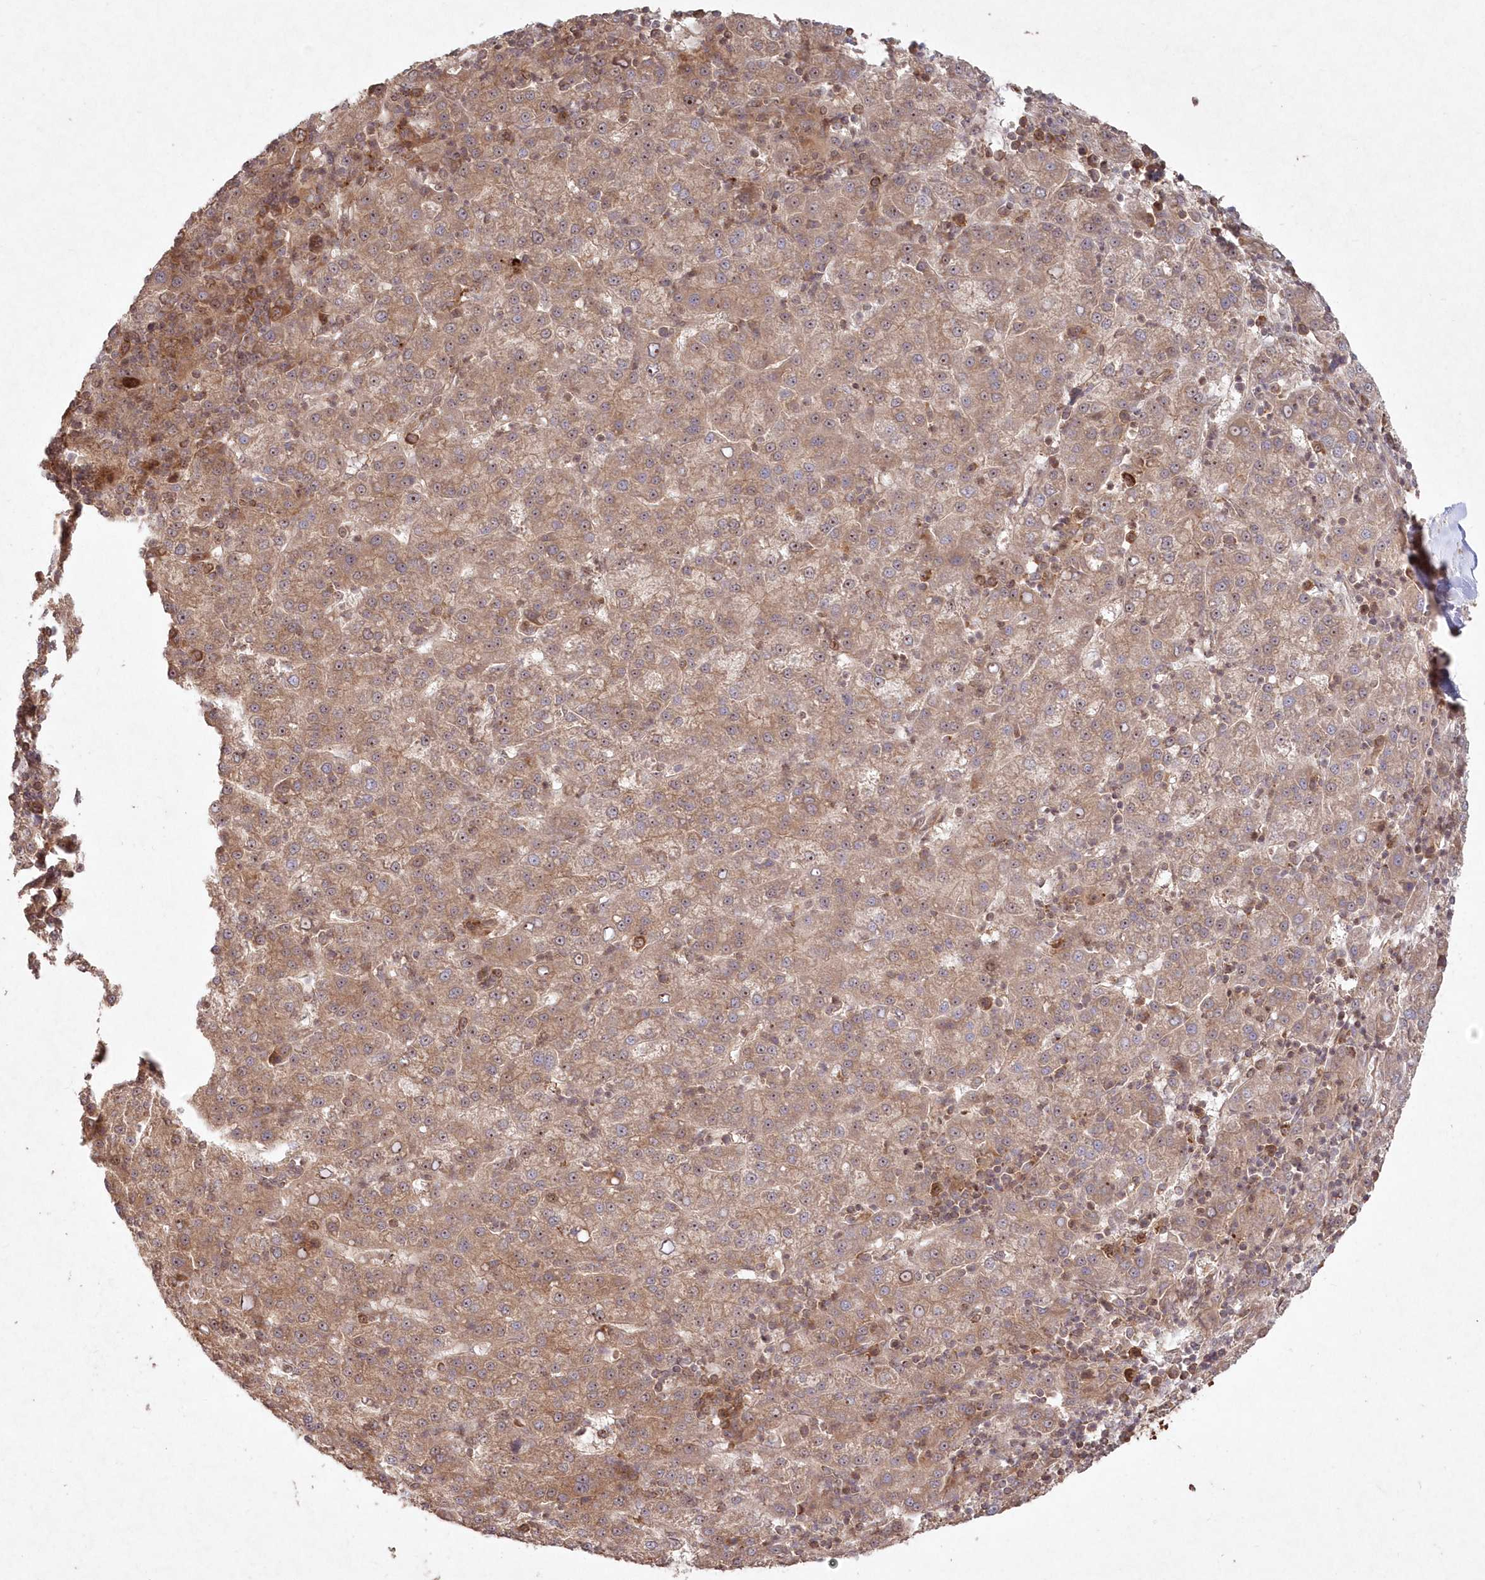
{"staining": {"intensity": "moderate", "quantity": "25%-75%", "location": "cytoplasmic/membranous,nuclear"}, "tissue": "liver cancer", "cell_type": "Tumor cells", "image_type": "cancer", "snomed": [{"axis": "morphology", "description": "Carcinoma, Hepatocellular, NOS"}, {"axis": "topography", "description": "Liver"}], "caption": "Immunohistochemical staining of human liver cancer (hepatocellular carcinoma) exhibits moderate cytoplasmic/membranous and nuclear protein staining in approximately 25%-75% of tumor cells.", "gene": "SERINC1", "patient": {"sex": "female", "age": 58}}